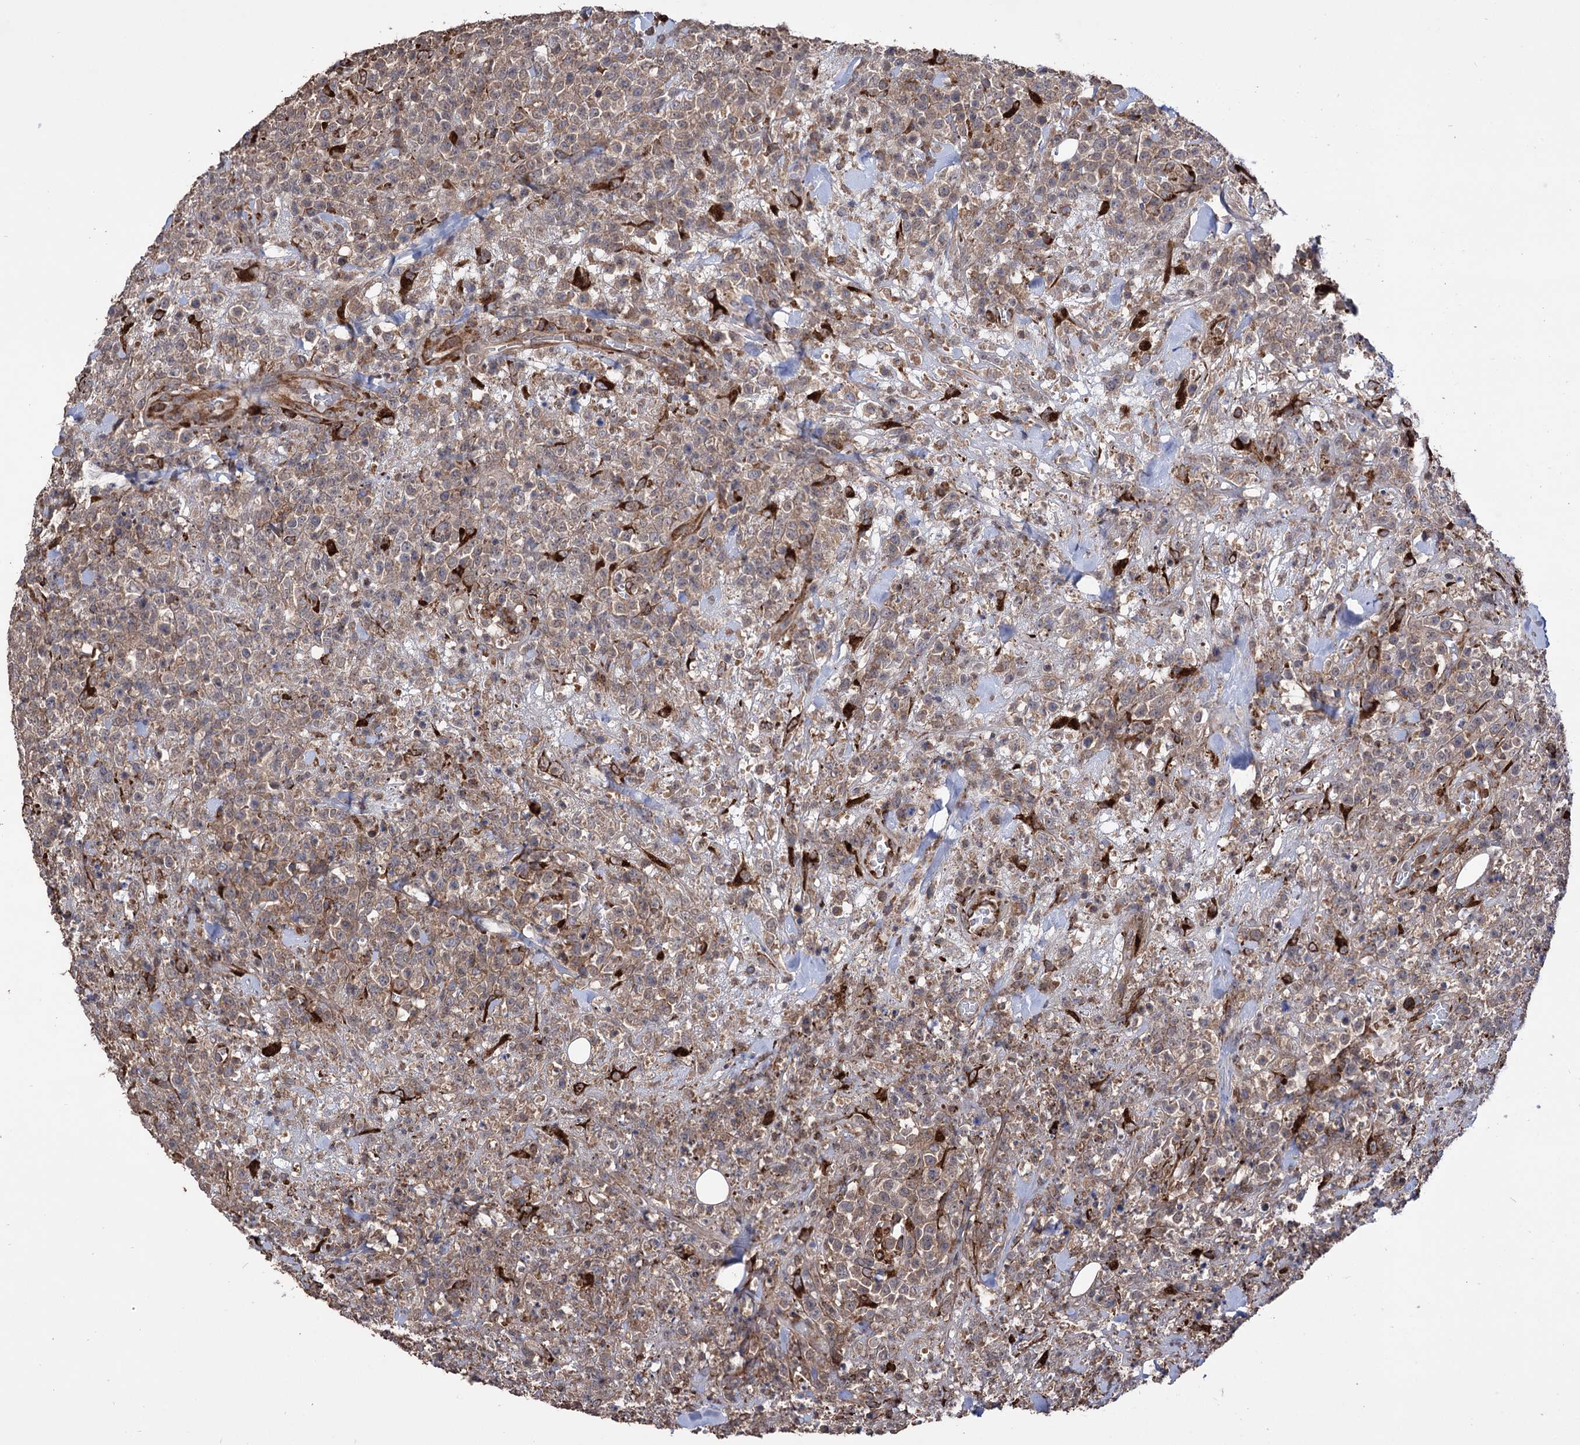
{"staining": {"intensity": "weak", "quantity": "25%-75%", "location": "cytoplasmic/membranous"}, "tissue": "lymphoma", "cell_type": "Tumor cells", "image_type": "cancer", "snomed": [{"axis": "morphology", "description": "Malignant lymphoma, non-Hodgkin's type, High grade"}, {"axis": "topography", "description": "Colon"}], "caption": "There is low levels of weak cytoplasmic/membranous staining in tumor cells of lymphoma, as demonstrated by immunohistochemical staining (brown color).", "gene": "CDAN1", "patient": {"sex": "female", "age": 53}}